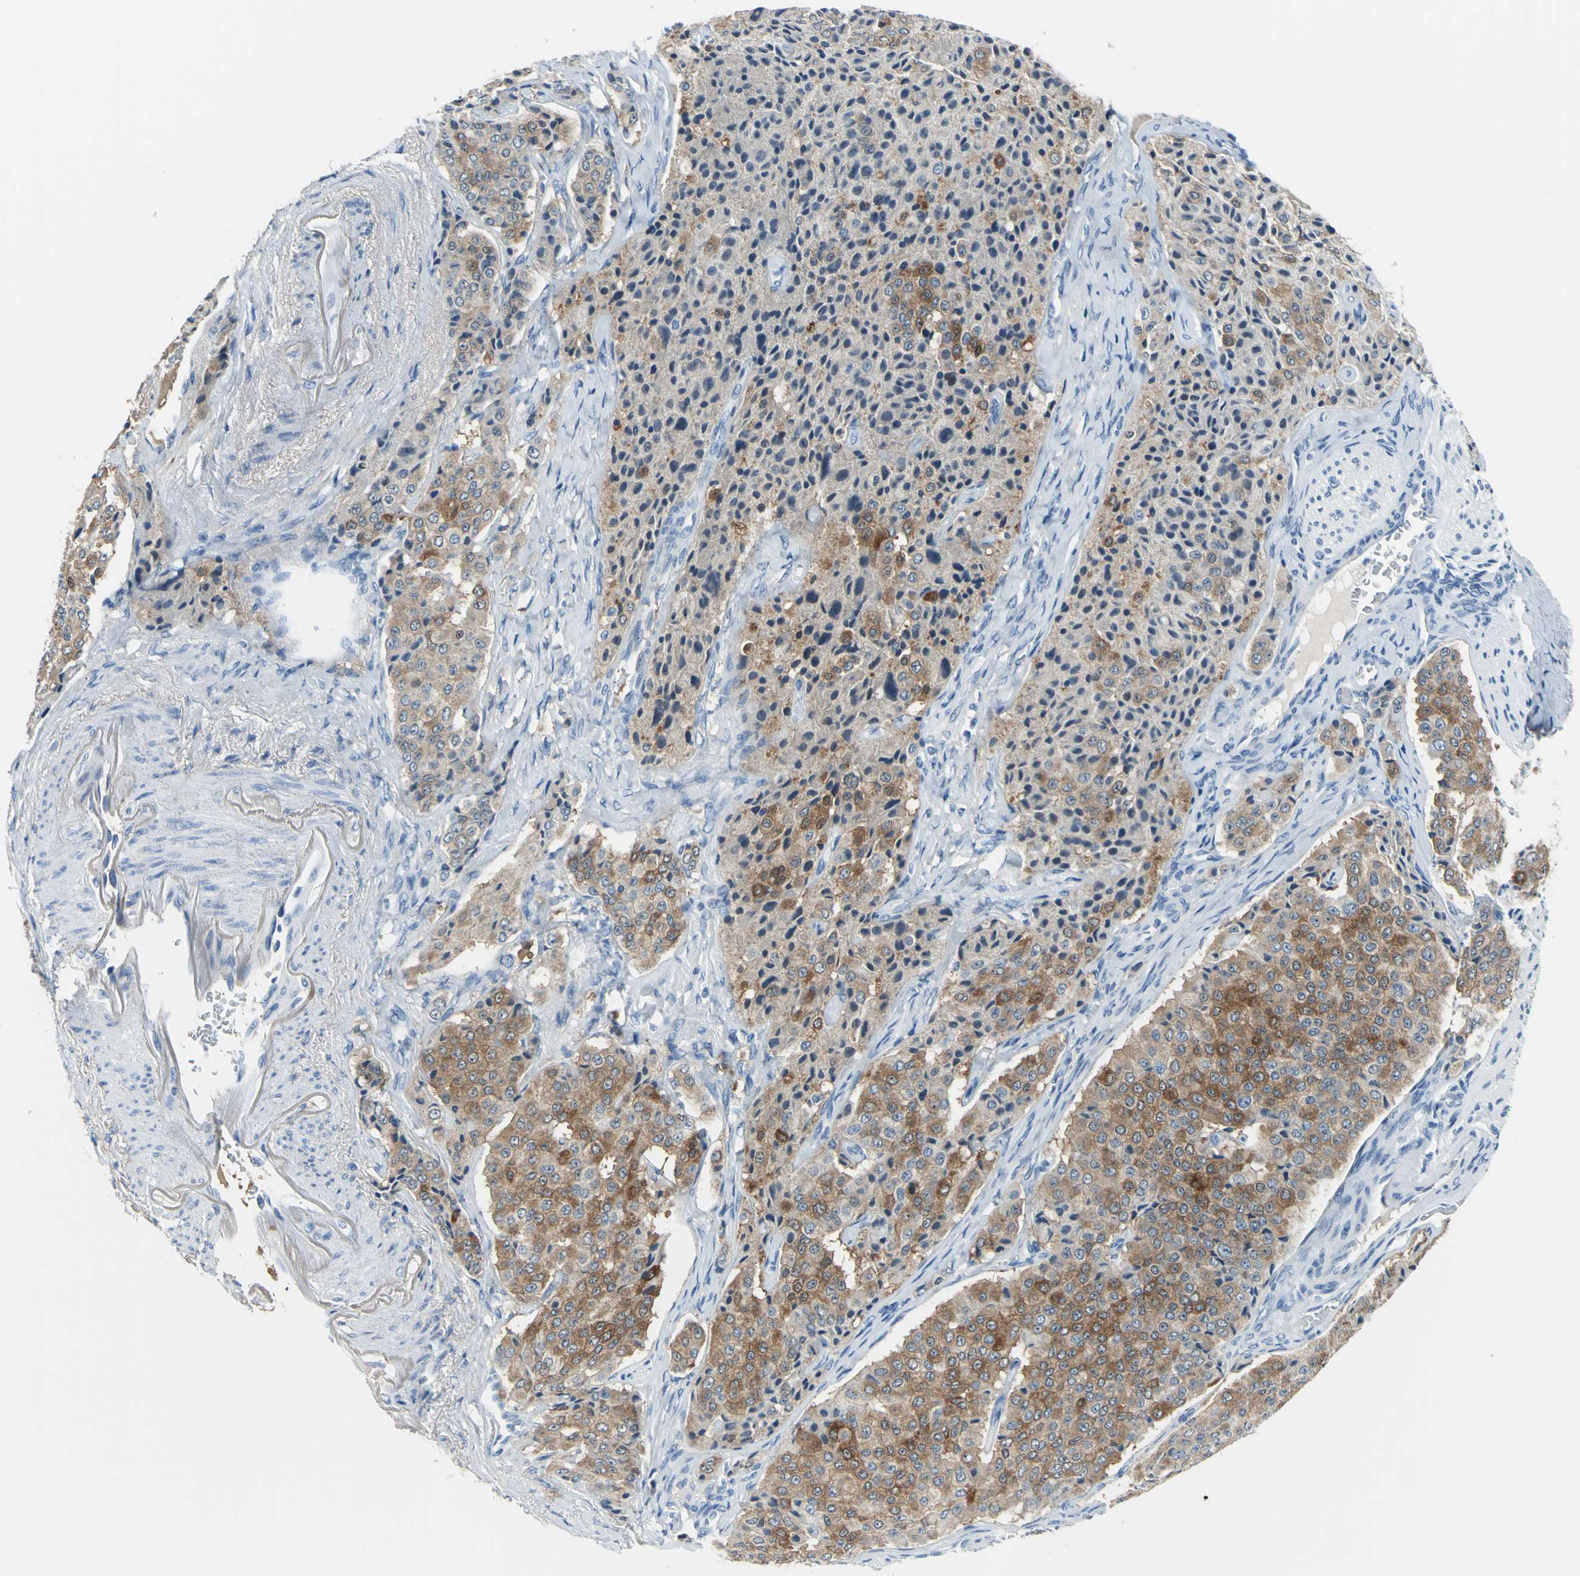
{"staining": {"intensity": "moderate", "quantity": ">75%", "location": "cytoplasmic/membranous"}, "tissue": "carcinoid", "cell_type": "Tumor cells", "image_type": "cancer", "snomed": [{"axis": "morphology", "description": "Carcinoid, malignant, NOS"}, {"axis": "topography", "description": "Colon"}], "caption": "Tumor cells exhibit medium levels of moderate cytoplasmic/membranous expression in about >75% of cells in human carcinoid (malignant).", "gene": "PKLR", "patient": {"sex": "female", "age": 61}}